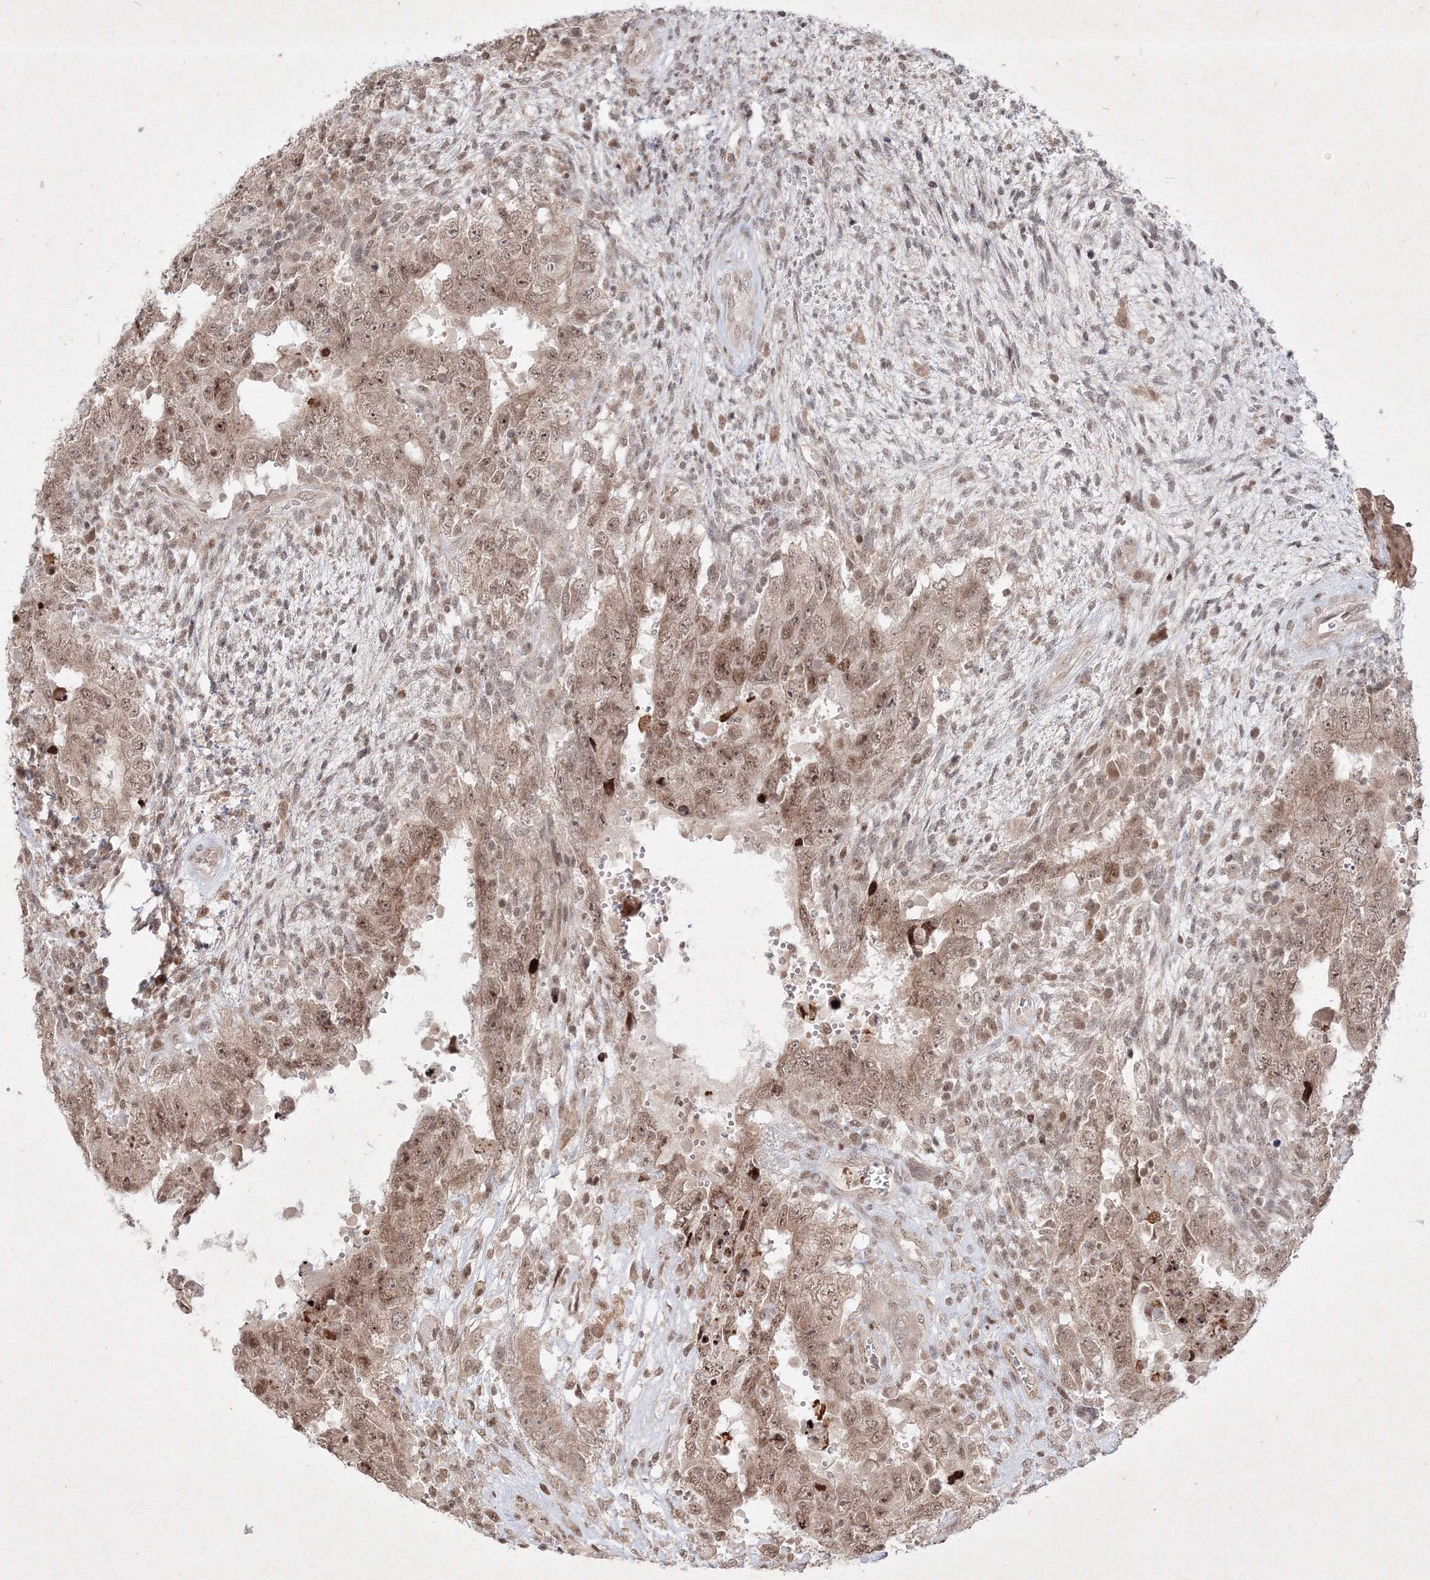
{"staining": {"intensity": "moderate", "quantity": ">75%", "location": "nuclear"}, "tissue": "testis cancer", "cell_type": "Tumor cells", "image_type": "cancer", "snomed": [{"axis": "morphology", "description": "Carcinoma, Embryonal, NOS"}, {"axis": "topography", "description": "Testis"}], "caption": "Testis cancer (embryonal carcinoma) stained with a brown dye shows moderate nuclear positive positivity in about >75% of tumor cells.", "gene": "TAB1", "patient": {"sex": "male", "age": 26}}